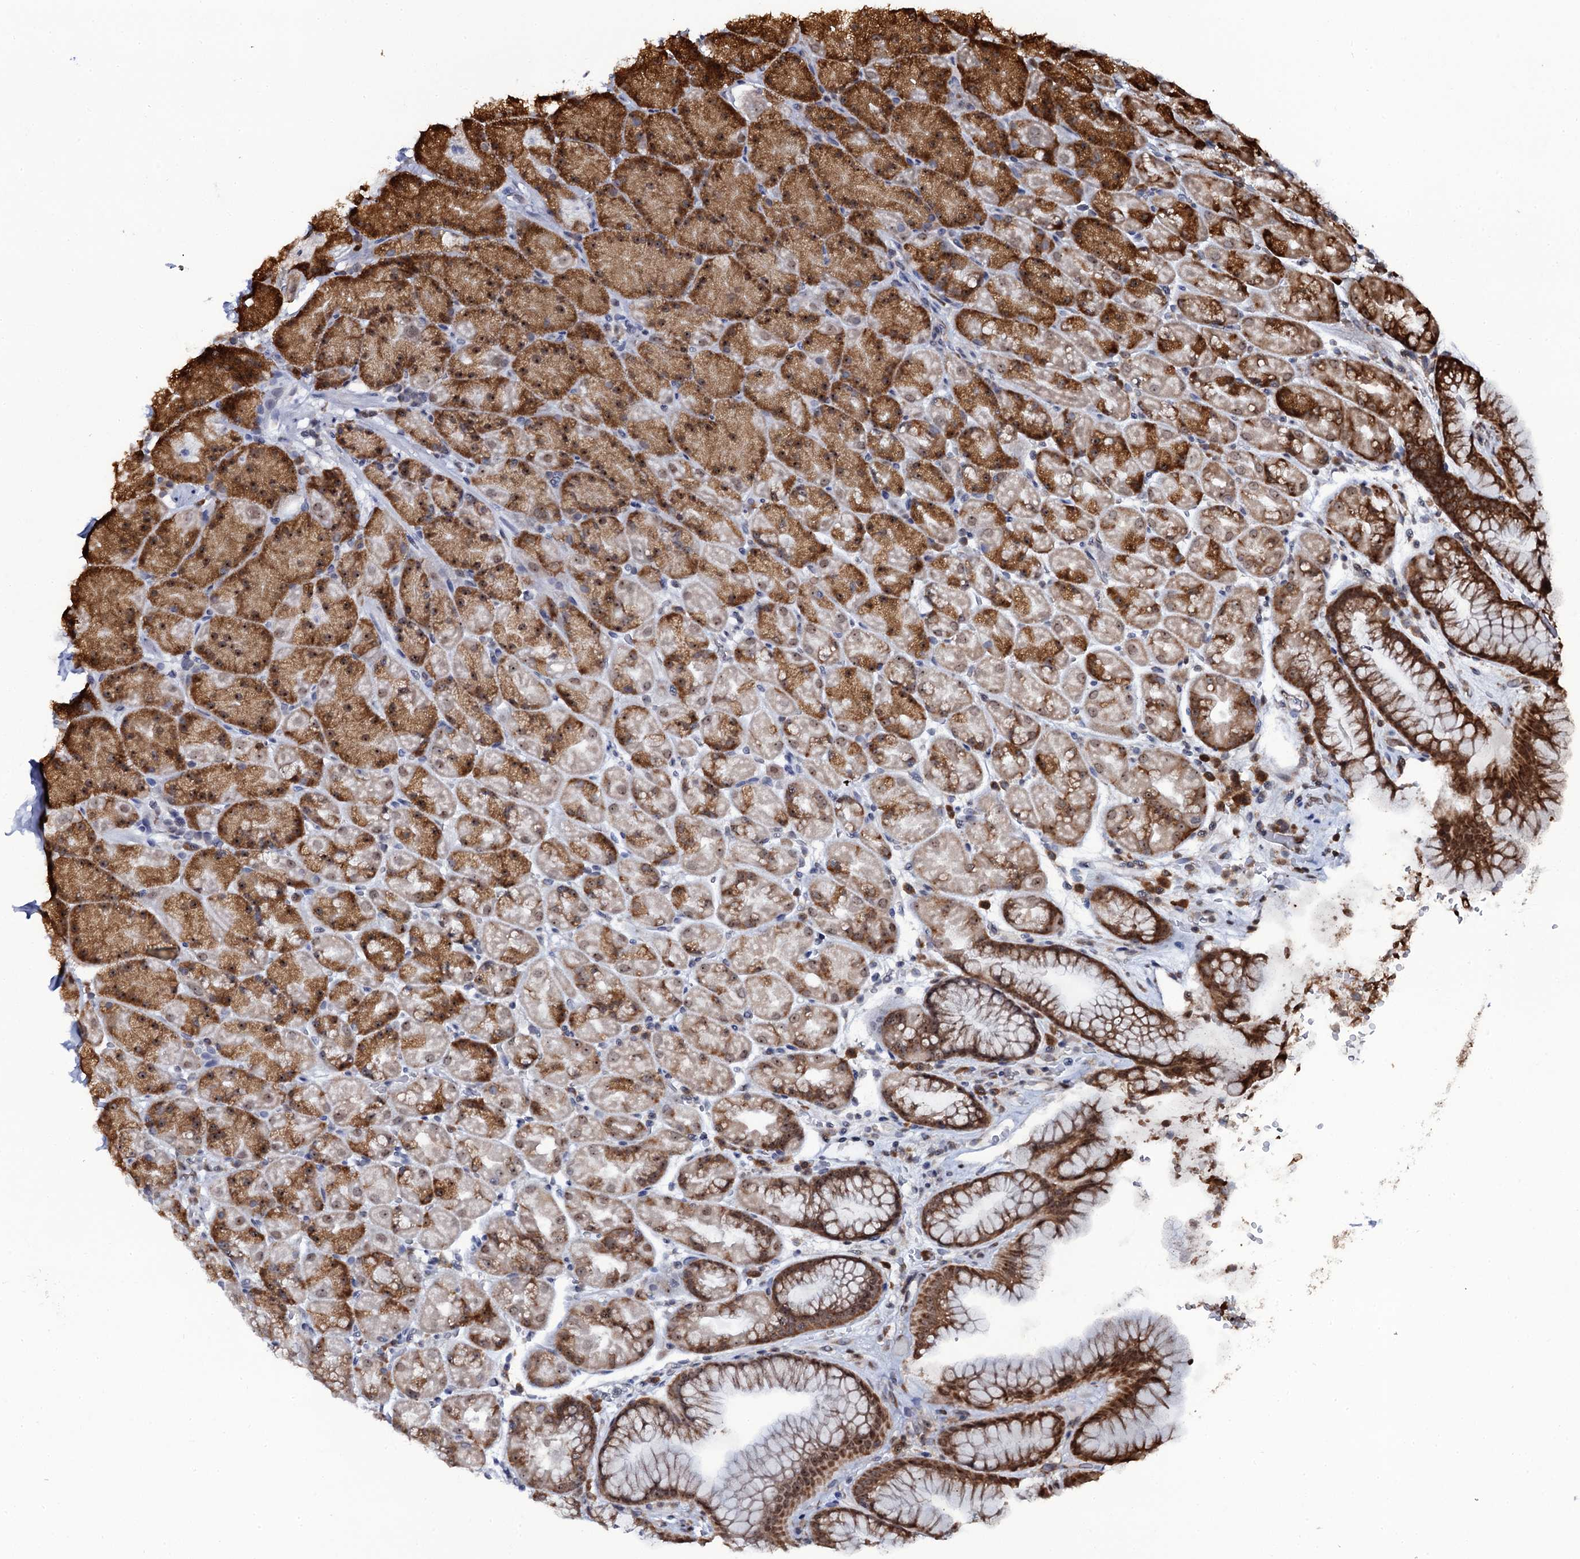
{"staining": {"intensity": "strong", "quantity": "25%-75%", "location": "cytoplasmic/membranous,nuclear"}, "tissue": "stomach", "cell_type": "Glandular cells", "image_type": "normal", "snomed": [{"axis": "morphology", "description": "Normal tissue, NOS"}, {"axis": "topography", "description": "Stomach, upper"}, {"axis": "topography", "description": "Stomach, lower"}], "caption": "High-magnification brightfield microscopy of unremarkable stomach stained with DAB (brown) and counterstained with hematoxylin (blue). glandular cells exhibit strong cytoplasmic/membranous,nuclear positivity is present in approximately25%-75% of cells. The staining was performed using DAB (3,3'-diaminobenzidine), with brown indicating positive protein expression. Nuclei are stained blue with hematoxylin.", "gene": "SPTY2D1", "patient": {"sex": "male", "age": 67}}